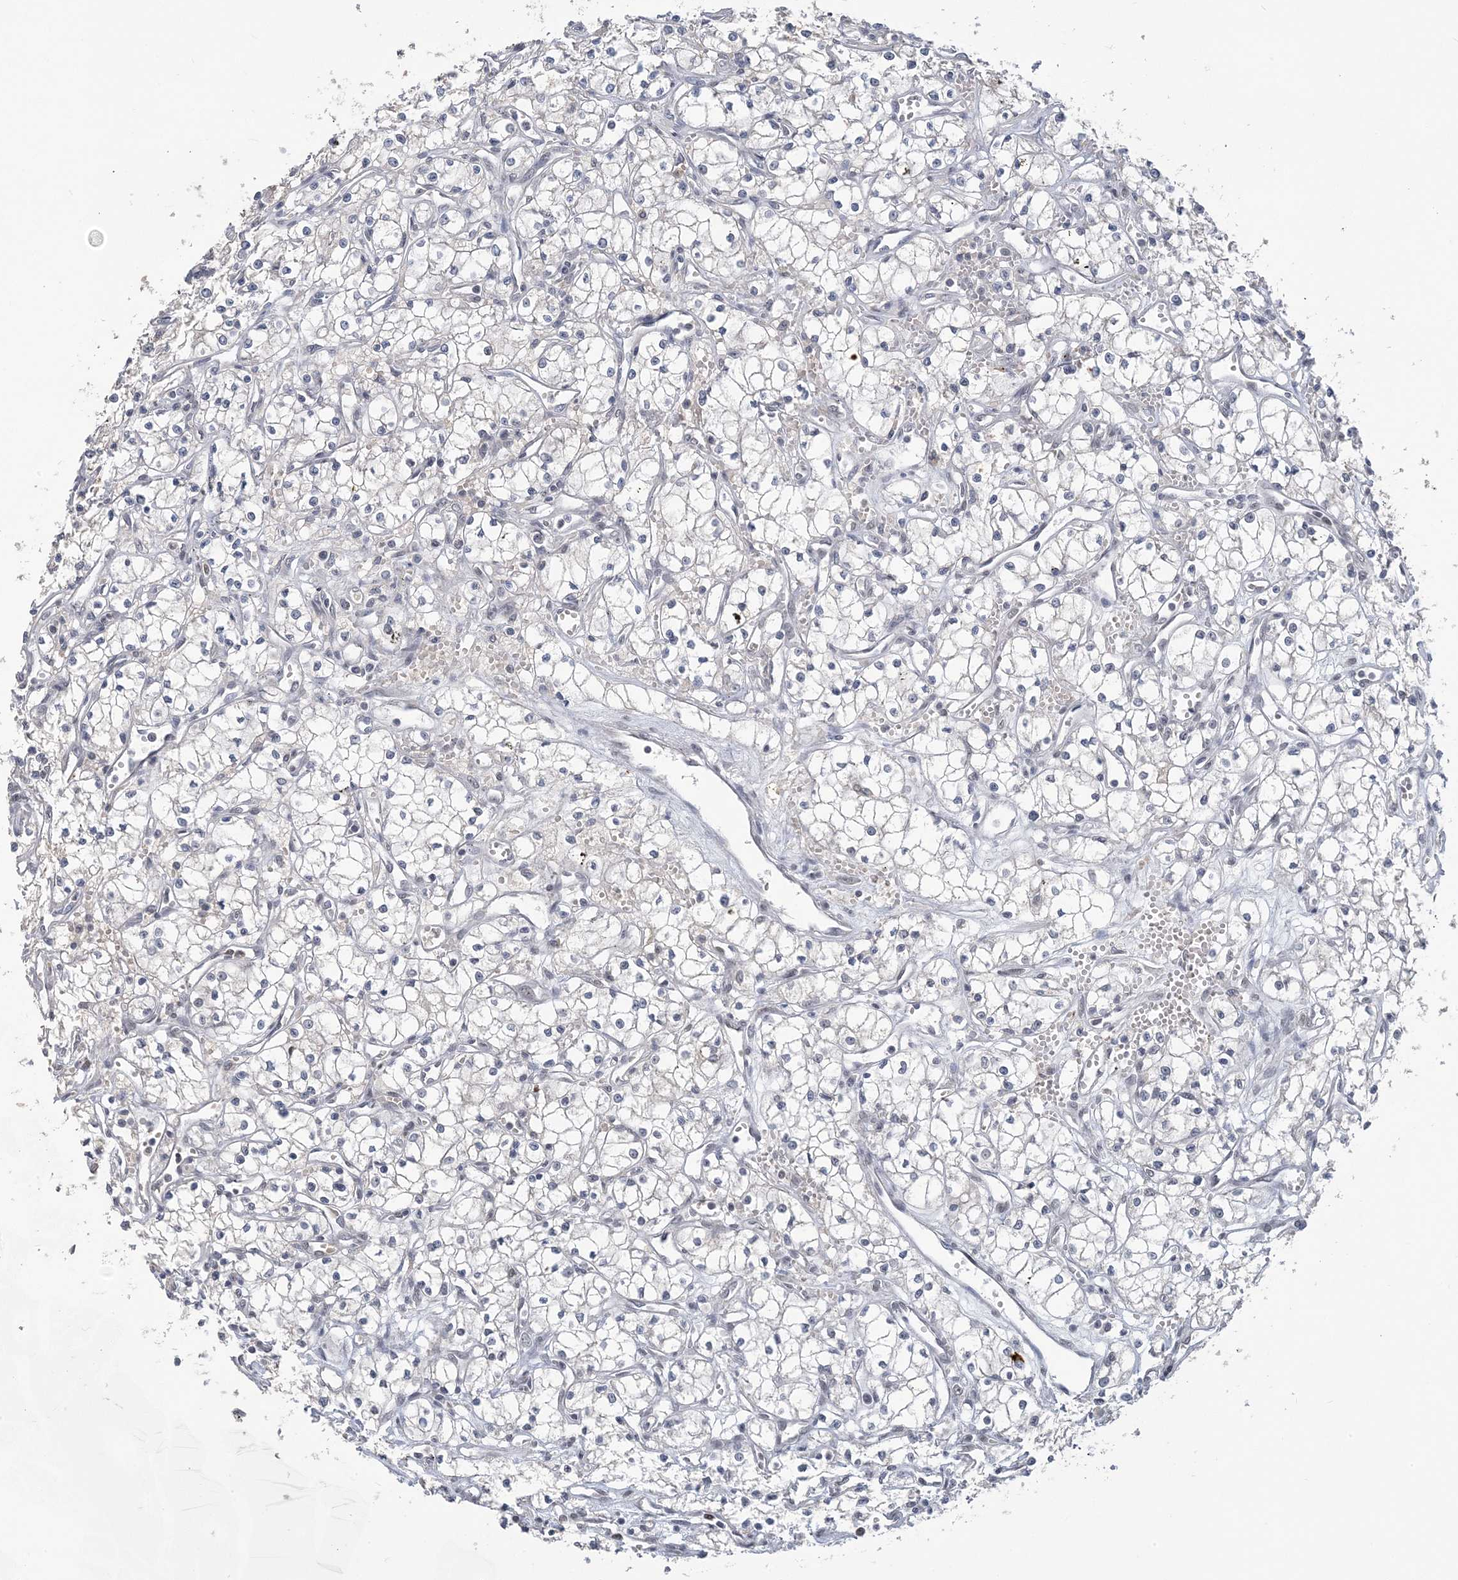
{"staining": {"intensity": "negative", "quantity": "none", "location": "none"}, "tissue": "renal cancer", "cell_type": "Tumor cells", "image_type": "cancer", "snomed": [{"axis": "morphology", "description": "Adenocarcinoma, NOS"}, {"axis": "topography", "description": "Kidney"}], "caption": "High power microscopy photomicrograph of an IHC micrograph of renal cancer (adenocarcinoma), revealing no significant staining in tumor cells.", "gene": "ZBTB7A", "patient": {"sex": "male", "age": 59}}